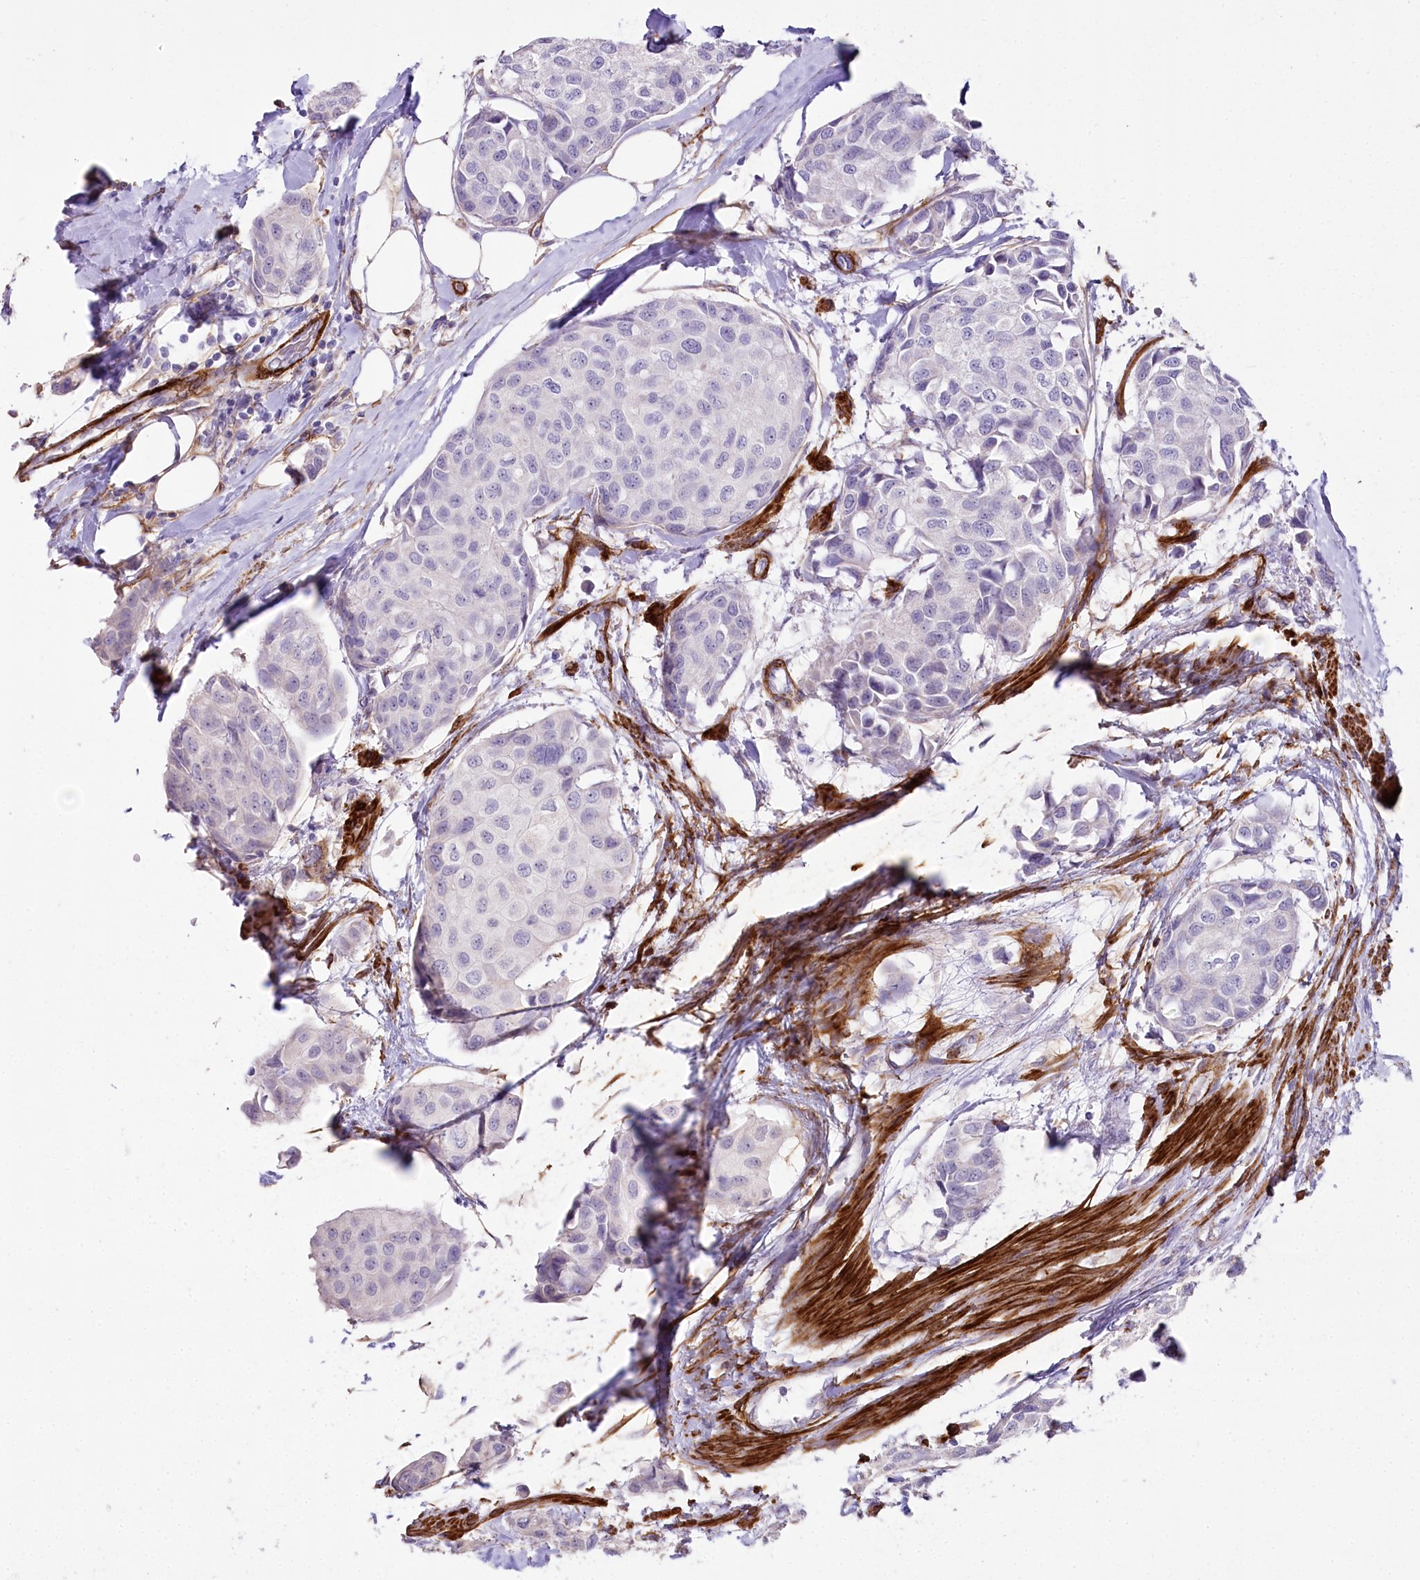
{"staining": {"intensity": "negative", "quantity": "none", "location": "none"}, "tissue": "breast cancer", "cell_type": "Tumor cells", "image_type": "cancer", "snomed": [{"axis": "morphology", "description": "Duct carcinoma"}, {"axis": "topography", "description": "Breast"}], "caption": "There is no significant staining in tumor cells of breast infiltrating ductal carcinoma. Brightfield microscopy of immunohistochemistry stained with DAB (3,3'-diaminobenzidine) (brown) and hematoxylin (blue), captured at high magnification.", "gene": "SYNPO2", "patient": {"sex": "female", "age": 80}}